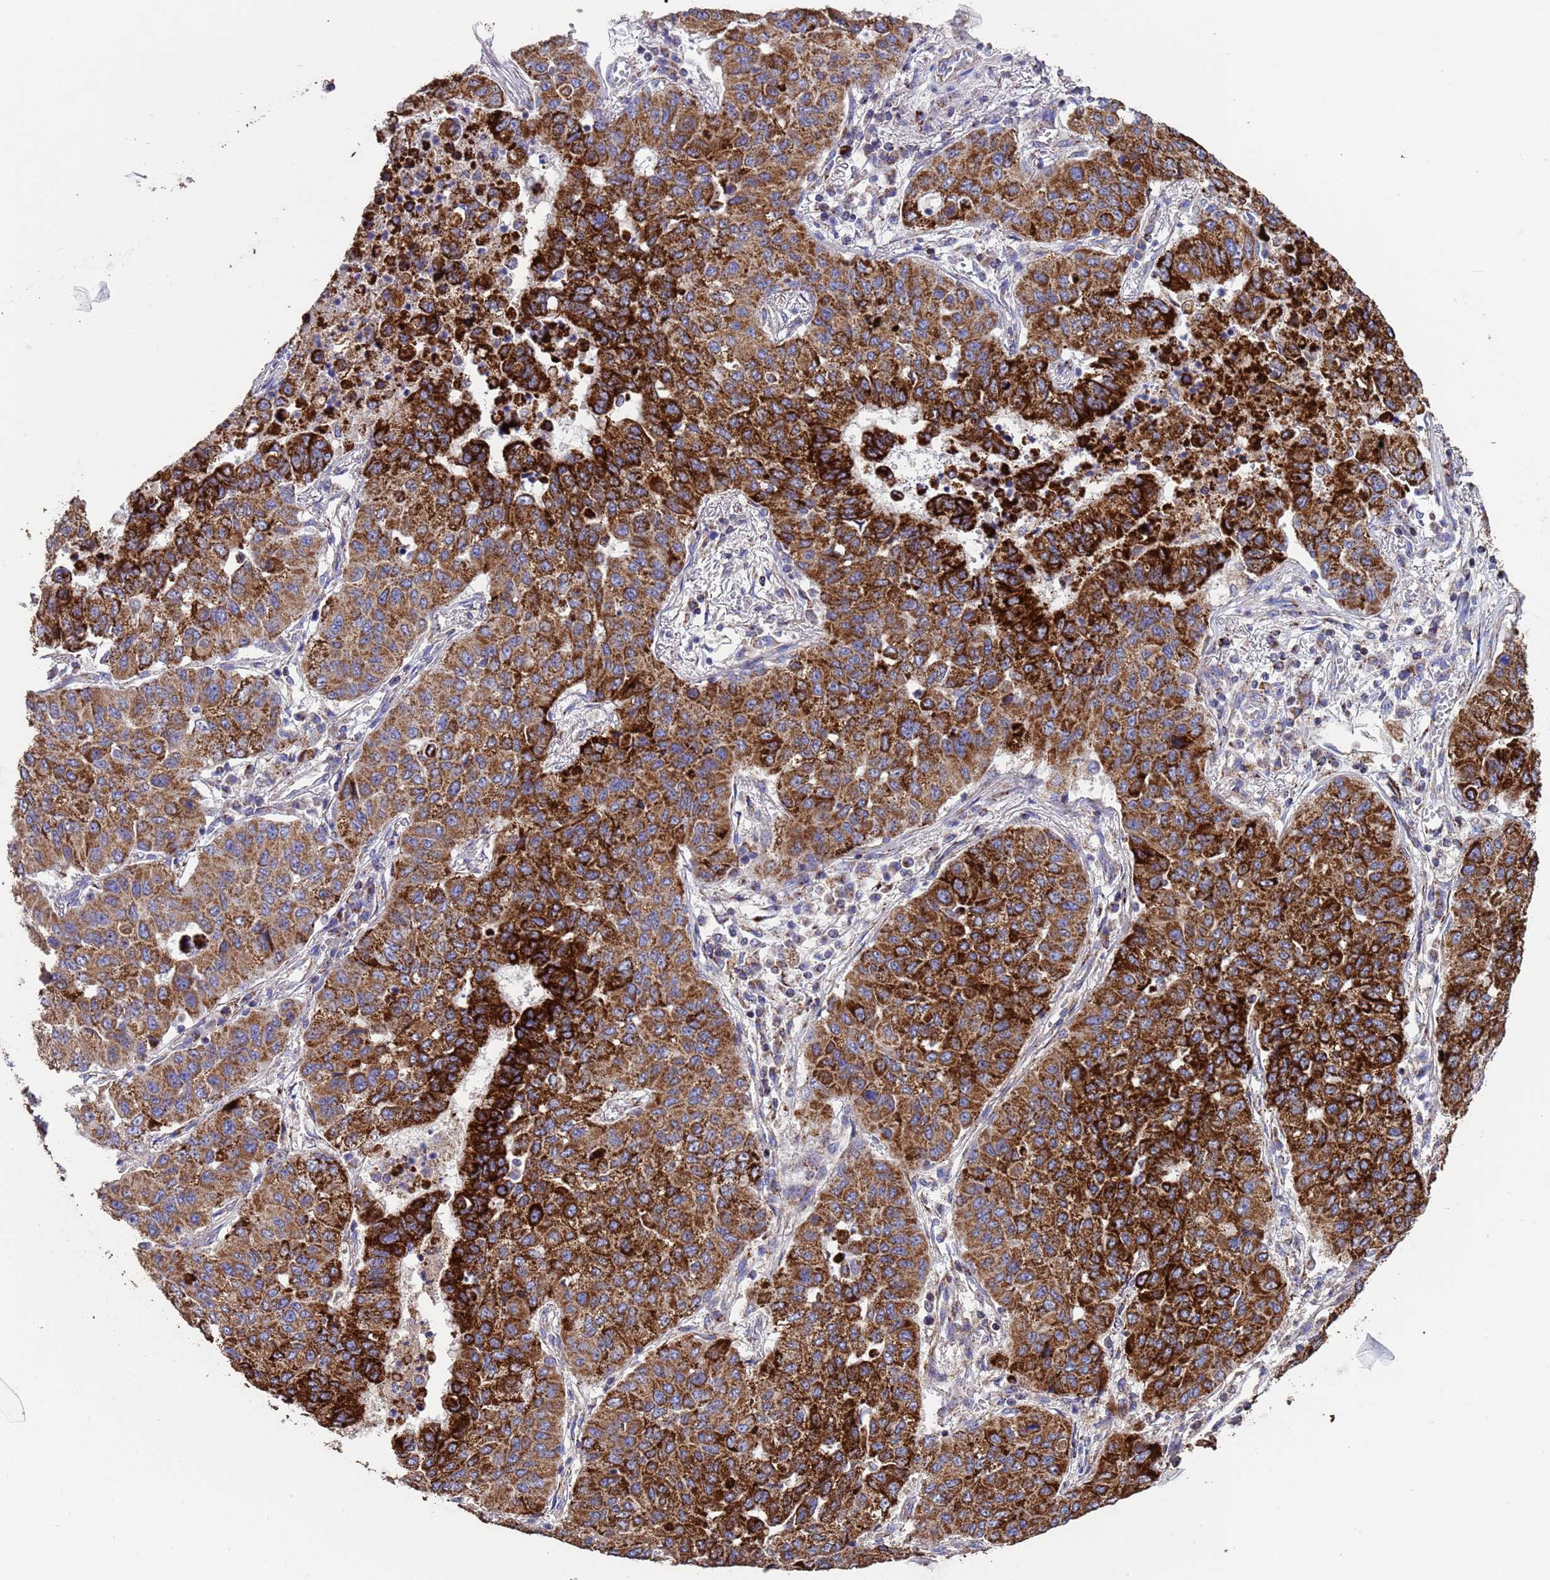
{"staining": {"intensity": "strong", "quantity": ">75%", "location": "cytoplasmic/membranous"}, "tissue": "lung cancer", "cell_type": "Tumor cells", "image_type": "cancer", "snomed": [{"axis": "morphology", "description": "Squamous cell carcinoma, NOS"}, {"axis": "topography", "description": "Lung"}], "caption": "DAB (3,3'-diaminobenzidine) immunohistochemical staining of lung squamous cell carcinoma demonstrates strong cytoplasmic/membranous protein expression in about >75% of tumor cells.", "gene": "ZNFX1", "patient": {"sex": "male", "age": 74}}